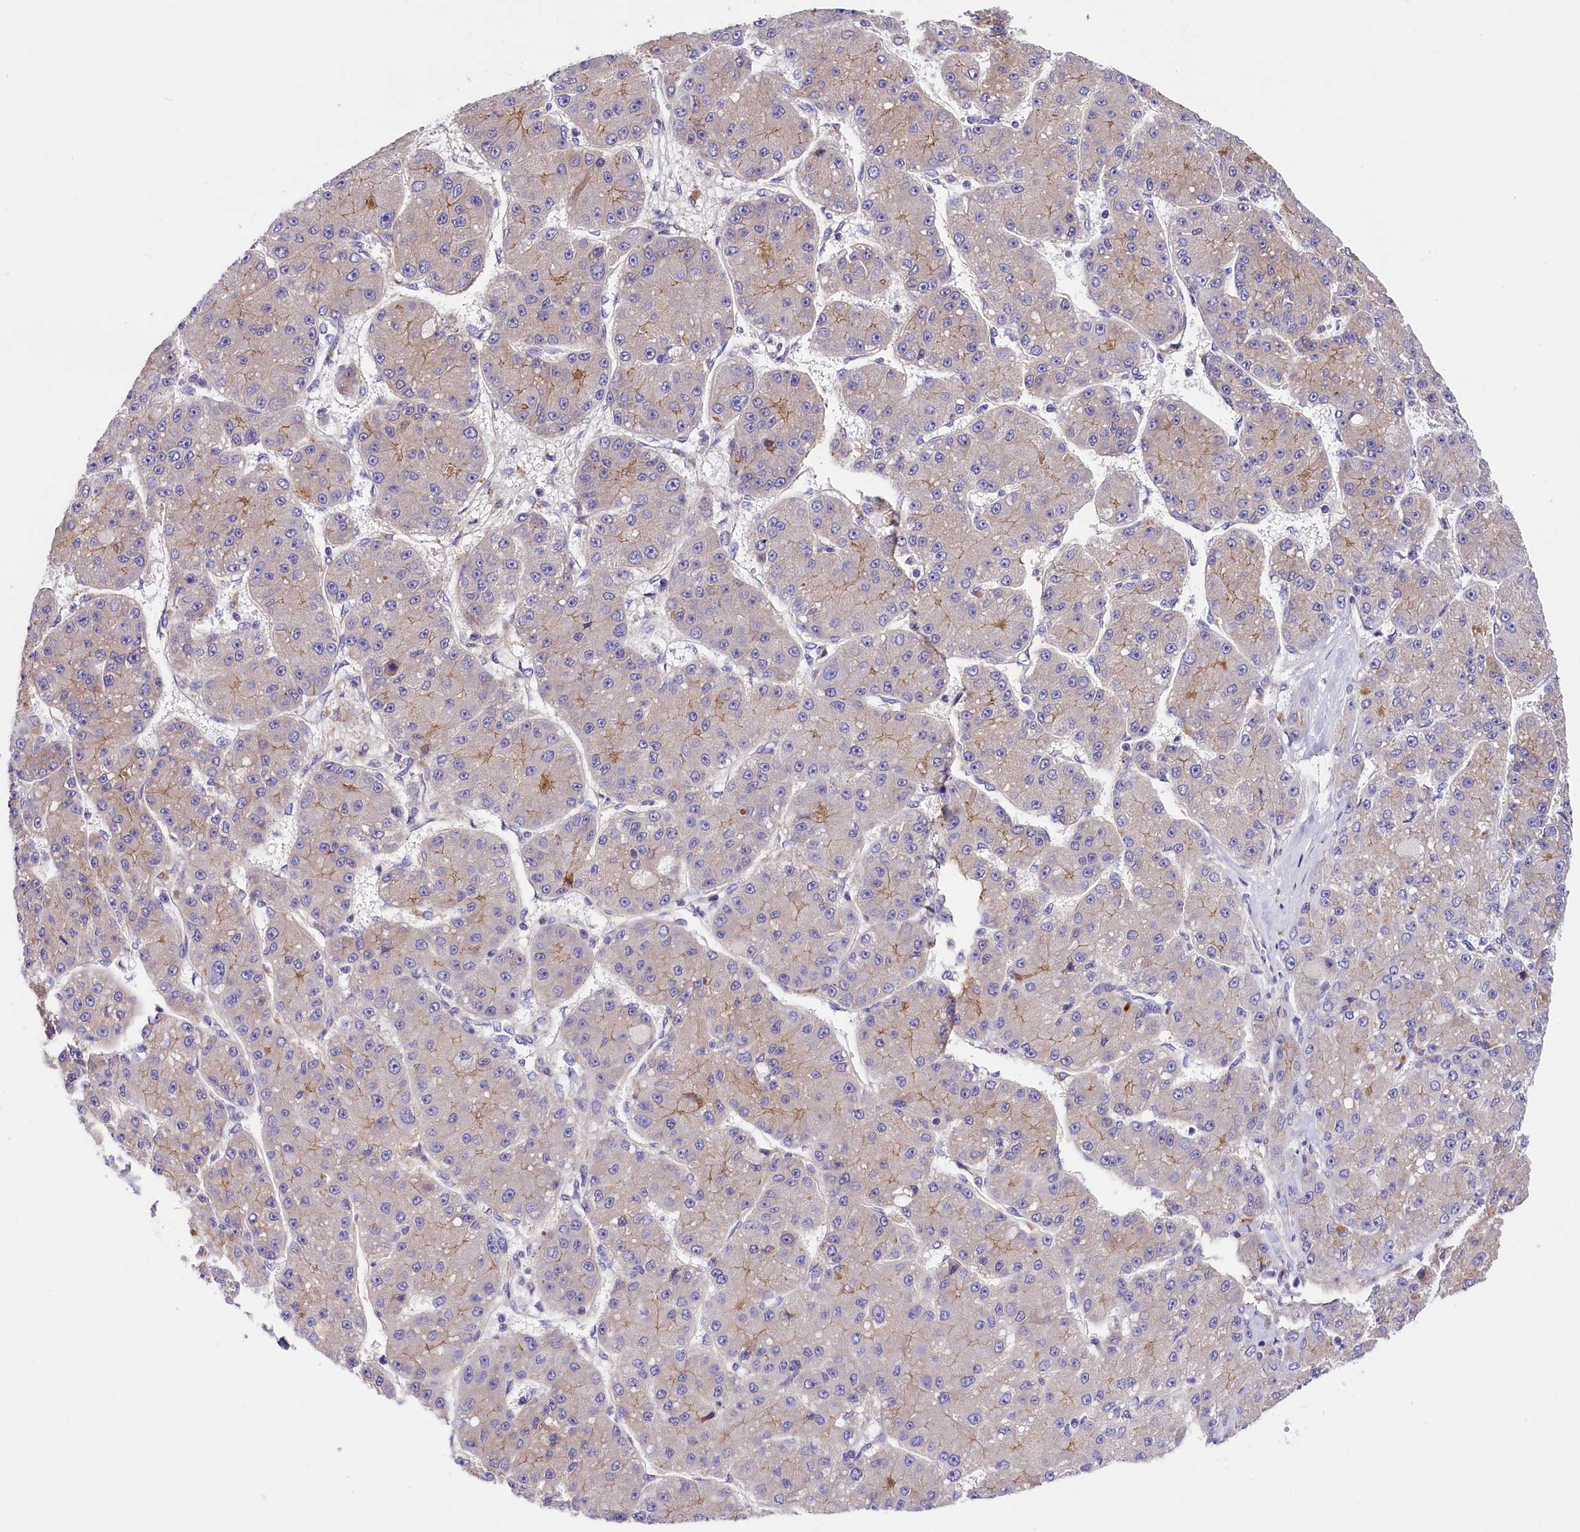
{"staining": {"intensity": "weak", "quantity": "<25%", "location": "cytoplasmic/membranous"}, "tissue": "liver cancer", "cell_type": "Tumor cells", "image_type": "cancer", "snomed": [{"axis": "morphology", "description": "Carcinoma, Hepatocellular, NOS"}, {"axis": "topography", "description": "Liver"}], "caption": "Liver cancer stained for a protein using immunohistochemistry demonstrates no positivity tumor cells.", "gene": "ARMC6", "patient": {"sex": "male", "age": 67}}